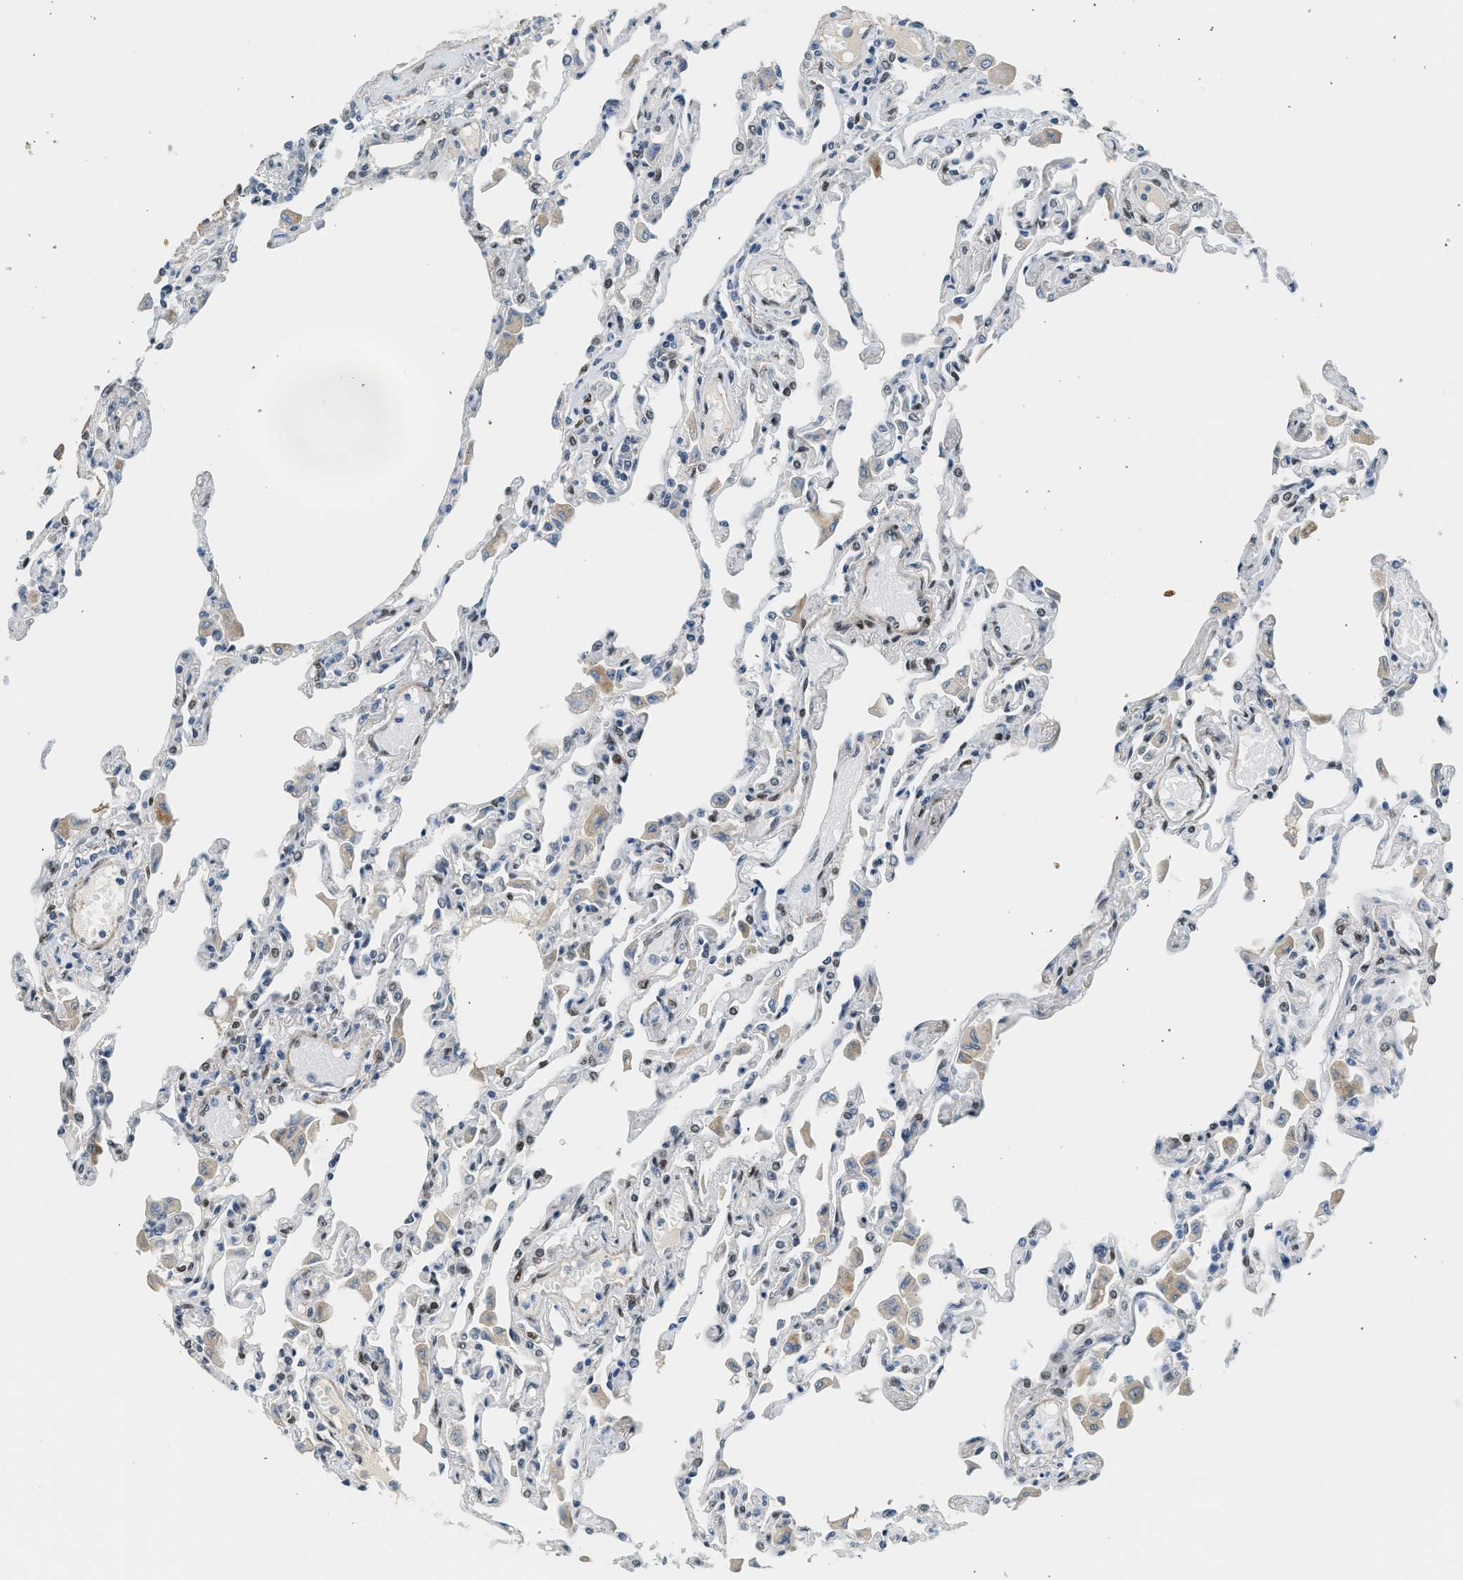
{"staining": {"intensity": "strong", "quantity": "25%-75%", "location": "nuclear"}, "tissue": "lung", "cell_type": "Alveolar cells", "image_type": "normal", "snomed": [{"axis": "morphology", "description": "Normal tissue, NOS"}, {"axis": "topography", "description": "Bronchus"}, {"axis": "topography", "description": "Lung"}], "caption": "Approximately 25%-75% of alveolar cells in benign human lung reveal strong nuclear protein positivity as visualized by brown immunohistochemical staining.", "gene": "ZBTB20", "patient": {"sex": "female", "age": 49}}